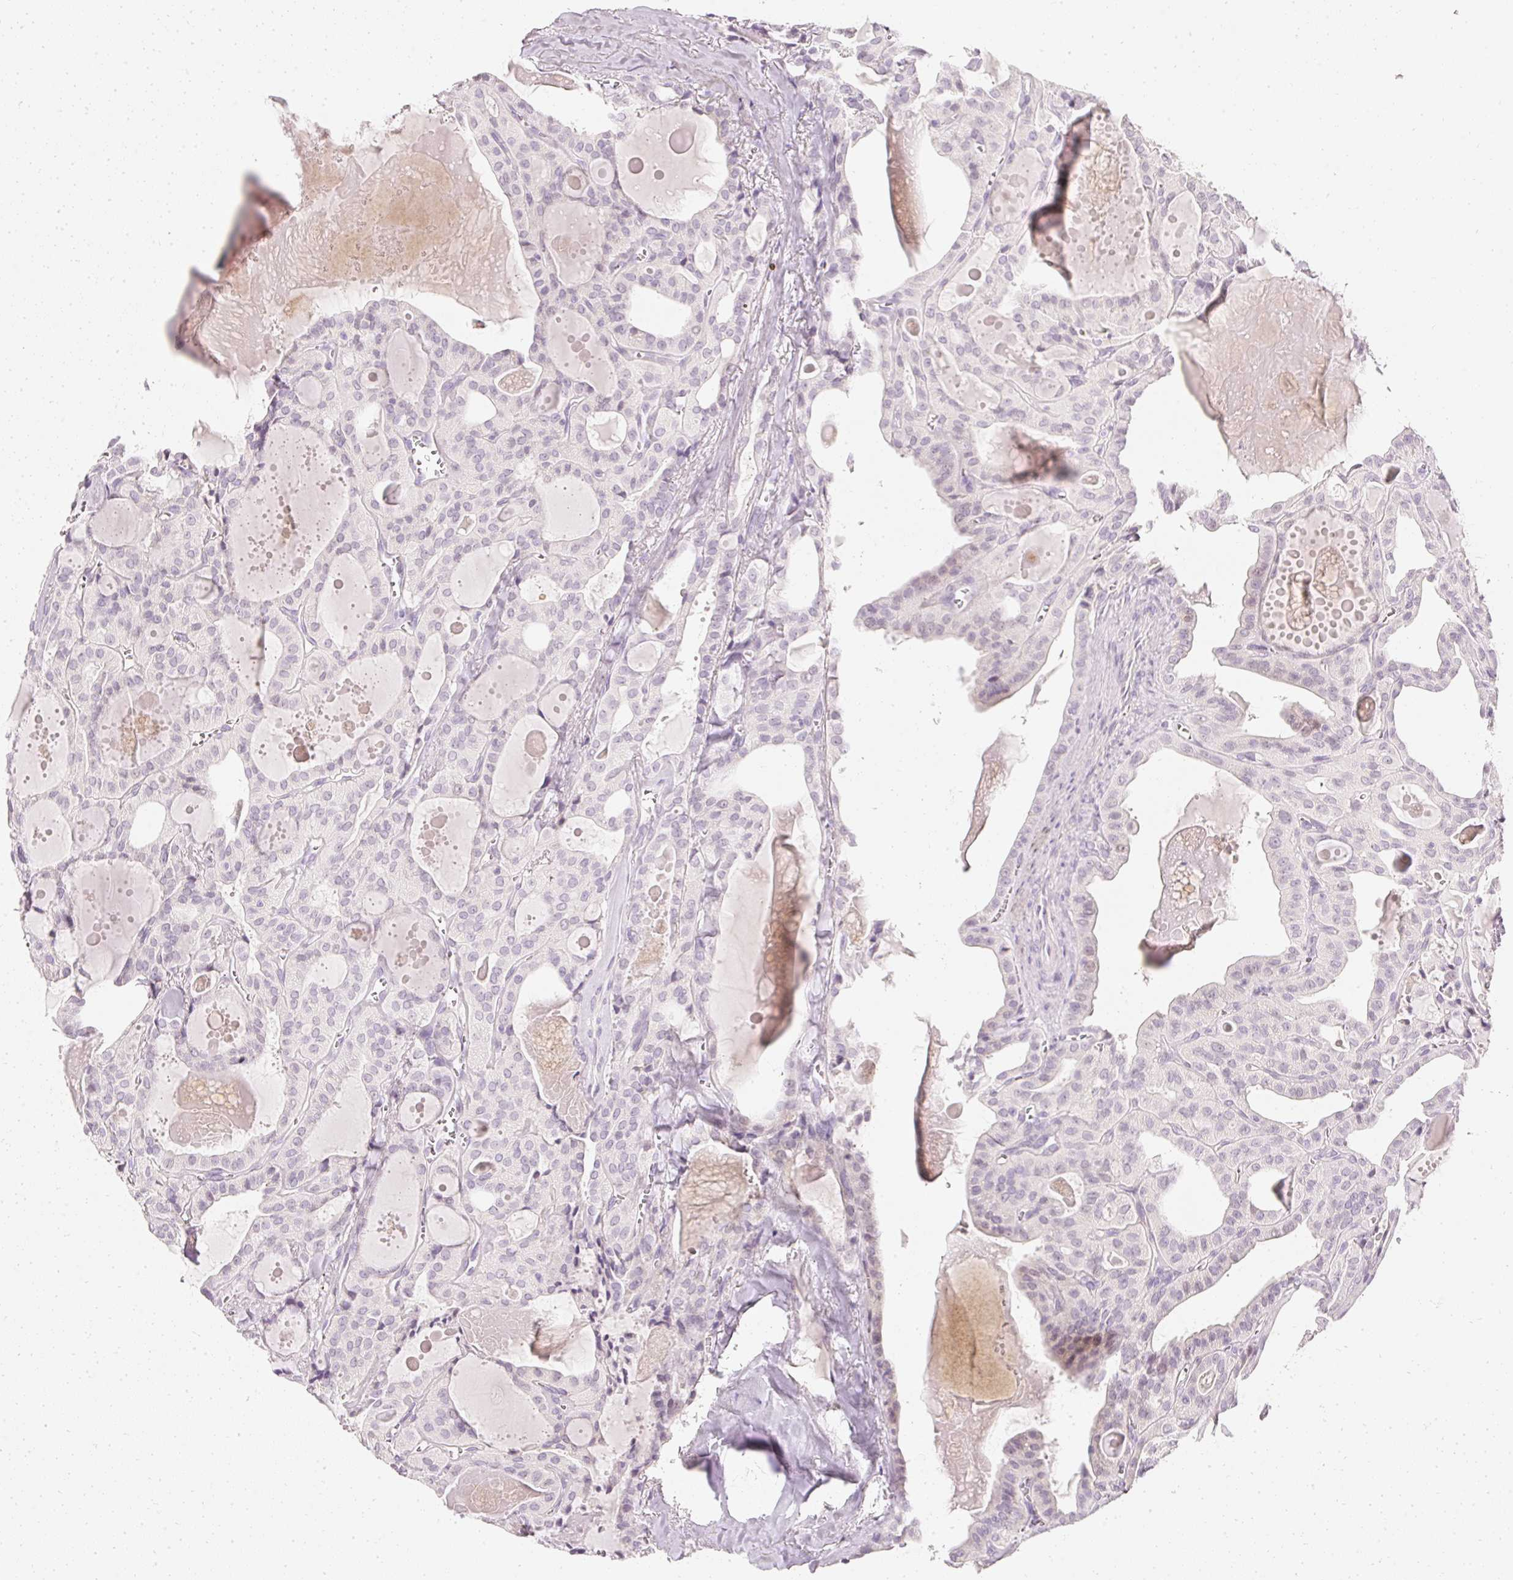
{"staining": {"intensity": "negative", "quantity": "none", "location": "none"}, "tissue": "thyroid cancer", "cell_type": "Tumor cells", "image_type": "cancer", "snomed": [{"axis": "morphology", "description": "Papillary adenocarcinoma, NOS"}, {"axis": "topography", "description": "Thyroid gland"}], "caption": "This is an immunohistochemistry (IHC) image of human thyroid papillary adenocarcinoma. There is no staining in tumor cells.", "gene": "ELAVL3", "patient": {"sex": "male", "age": 52}}